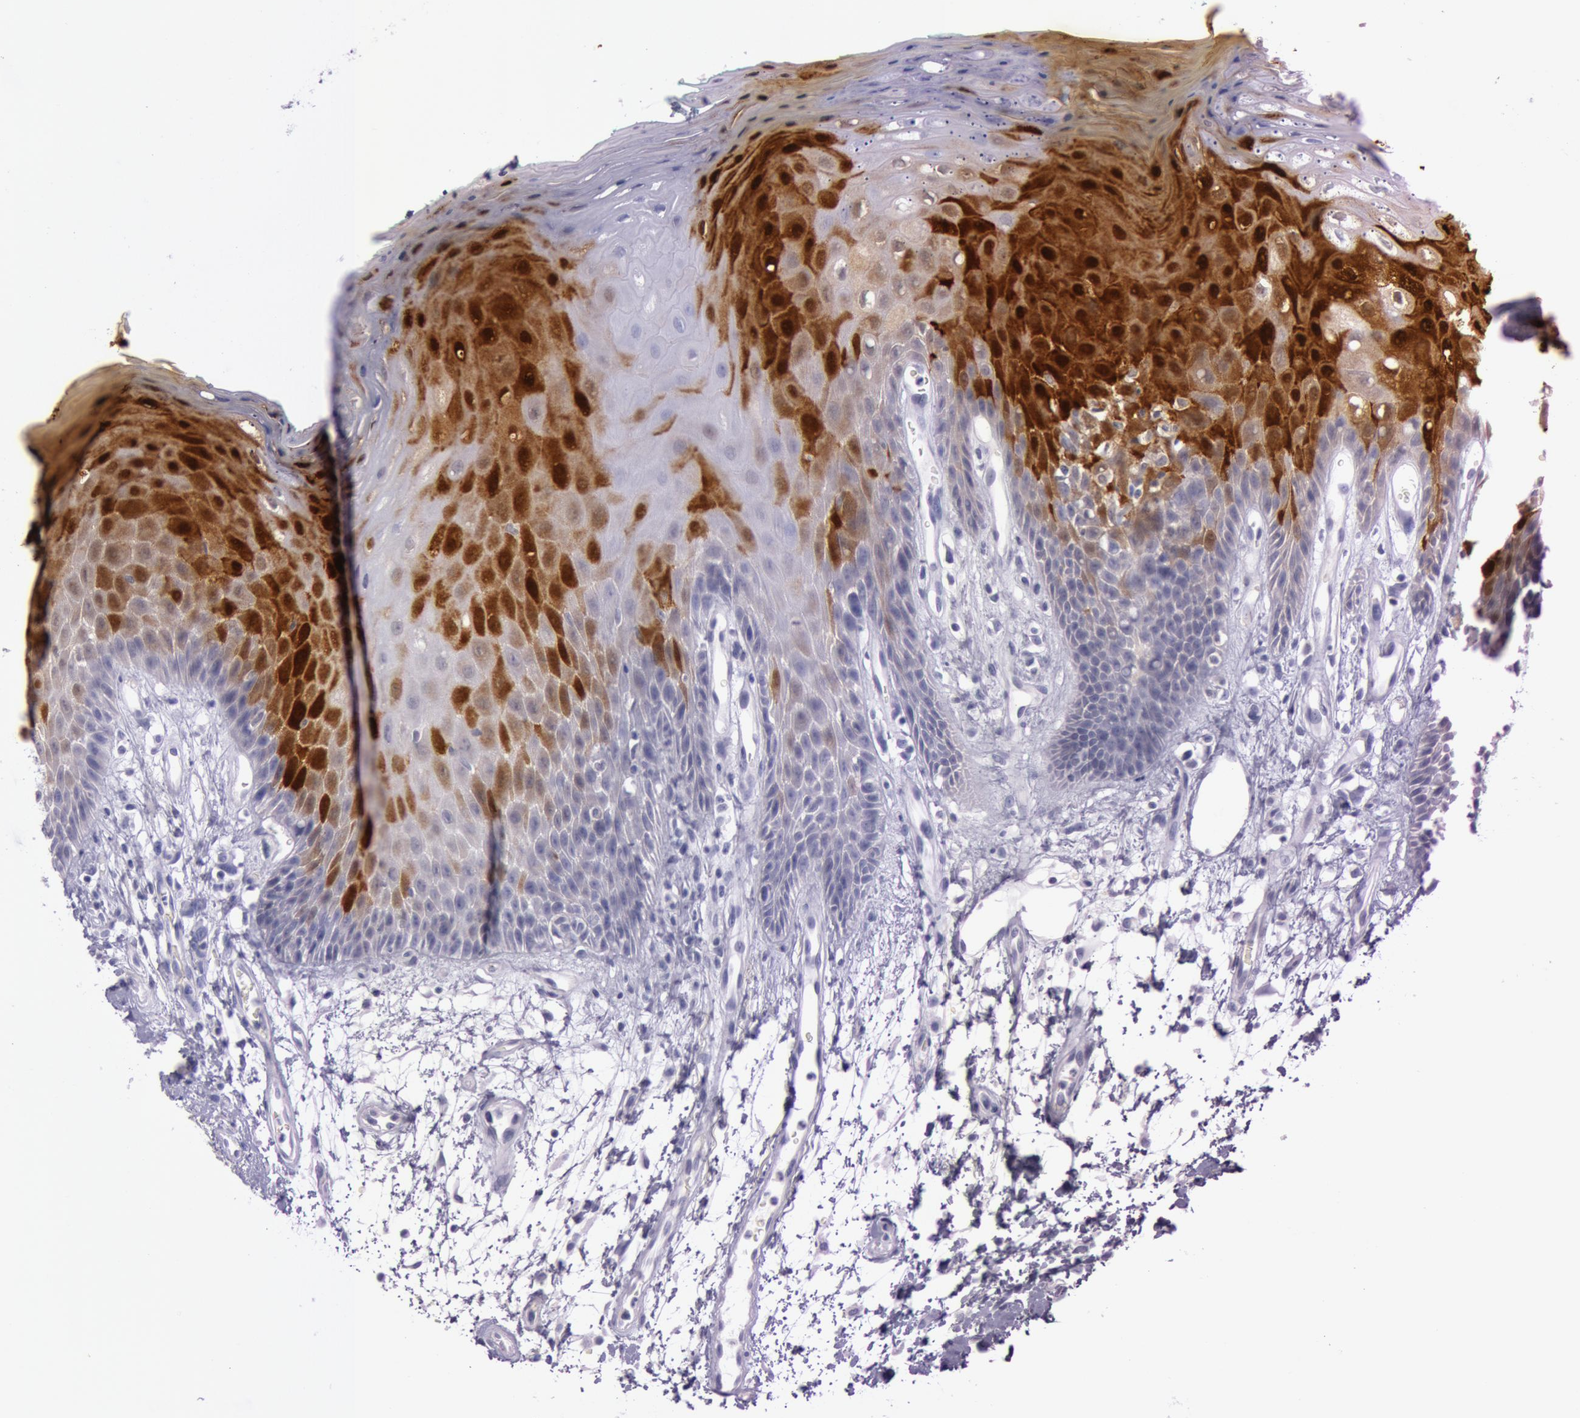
{"staining": {"intensity": "strong", "quantity": "<25%", "location": "cytoplasmic/membranous,nuclear"}, "tissue": "oral mucosa", "cell_type": "Squamous epithelial cells", "image_type": "normal", "snomed": [{"axis": "morphology", "description": "Normal tissue, NOS"}, {"axis": "morphology", "description": "Squamous cell carcinoma, NOS"}, {"axis": "topography", "description": "Skeletal muscle"}, {"axis": "topography", "description": "Oral tissue"}, {"axis": "topography", "description": "Head-Neck"}], "caption": "IHC micrograph of normal oral mucosa: oral mucosa stained using immunohistochemistry exhibits medium levels of strong protein expression localized specifically in the cytoplasmic/membranous,nuclear of squamous epithelial cells, appearing as a cytoplasmic/membranous,nuclear brown color.", "gene": "S100A7", "patient": {"sex": "female", "age": 84}}